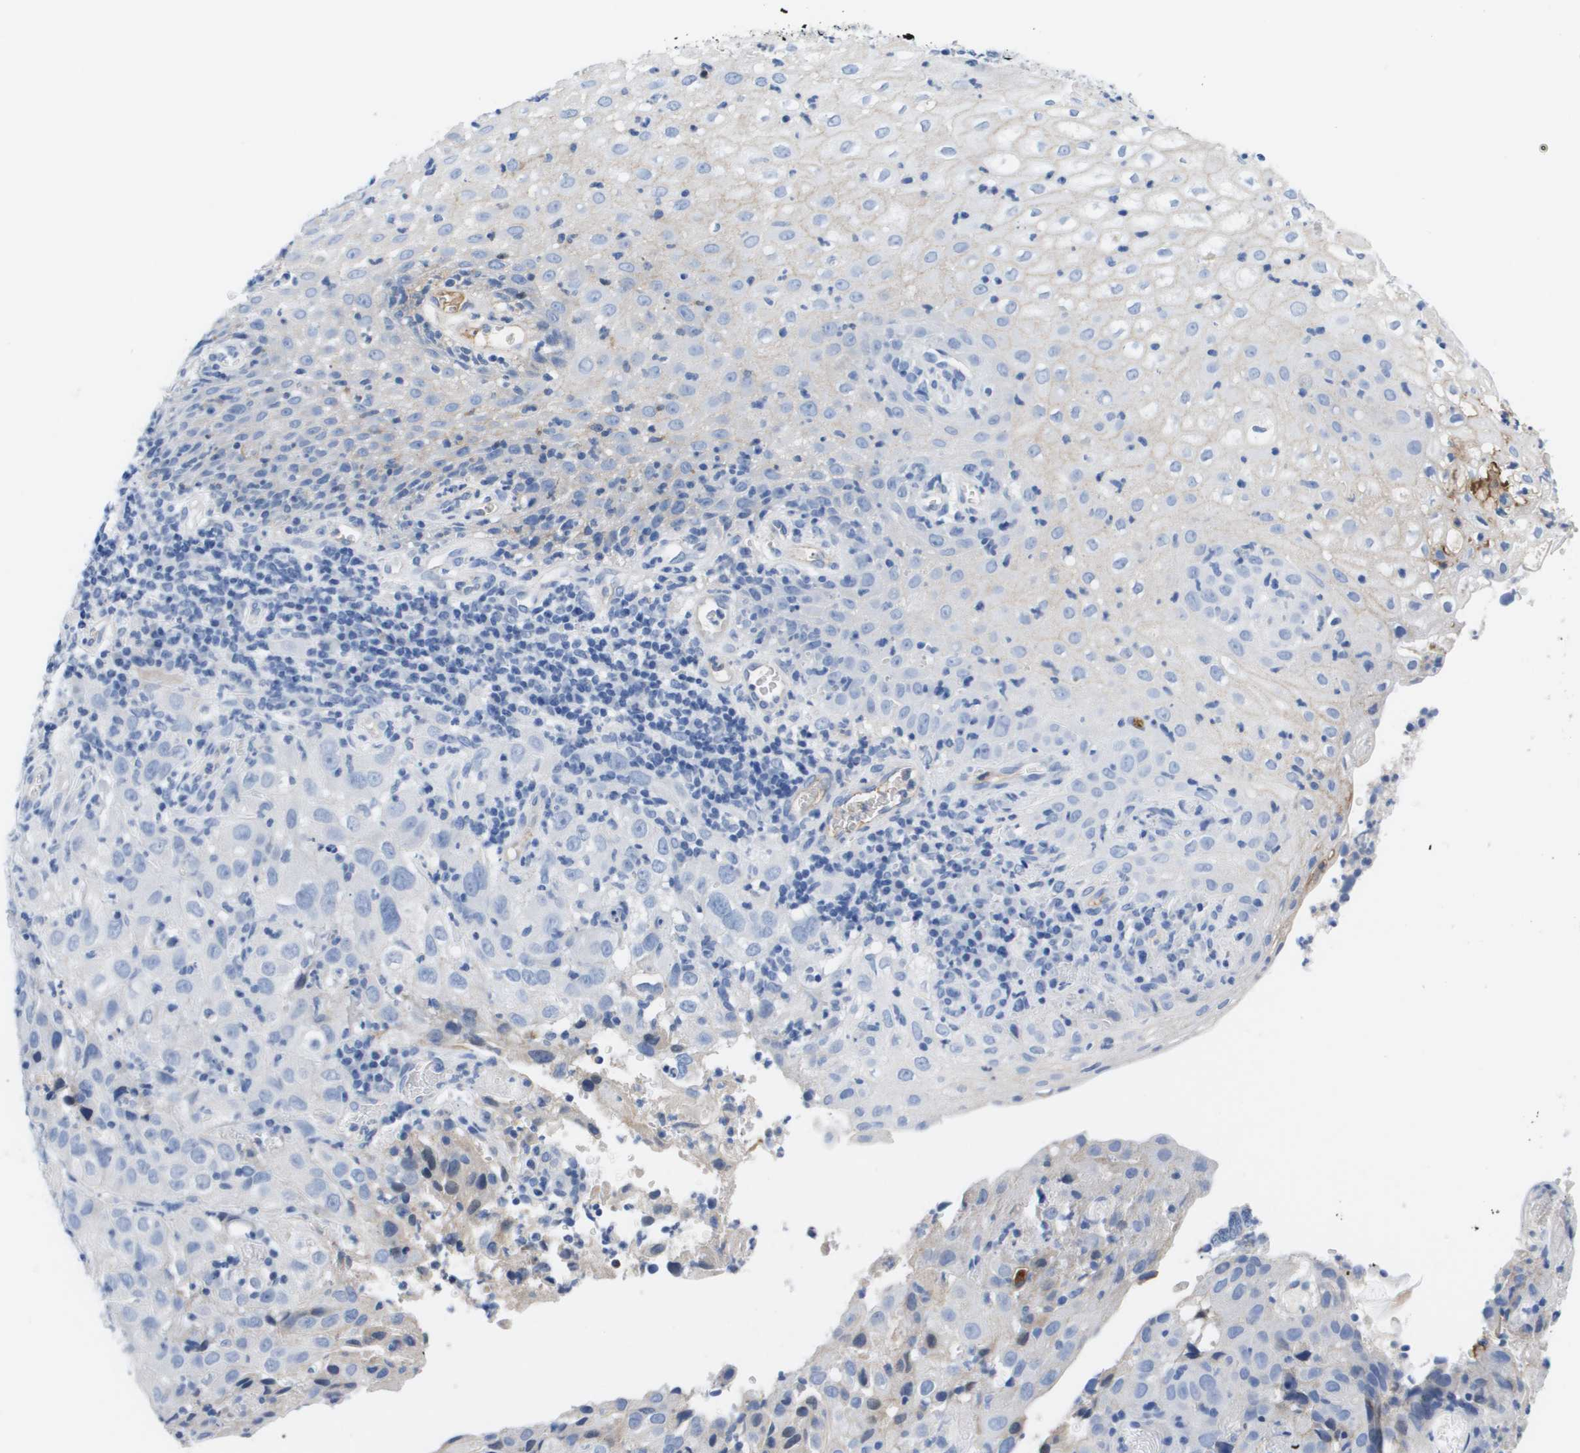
{"staining": {"intensity": "negative", "quantity": "none", "location": "none"}, "tissue": "cervical cancer", "cell_type": "Tumor cells", "image_type": "cancer", "snomed": [{"axis": "morphology", "description": "Squamous cell carcinoma, NOS"}, {"axis": "topography", "description": "Cervix"}], "caption": "High power microscopy micrograph of an IHC image of cervical cancer, revealing no significant staining in tumor cells.", "gene": "APOA1", "patient": {"sex": "female", "age": 32}}